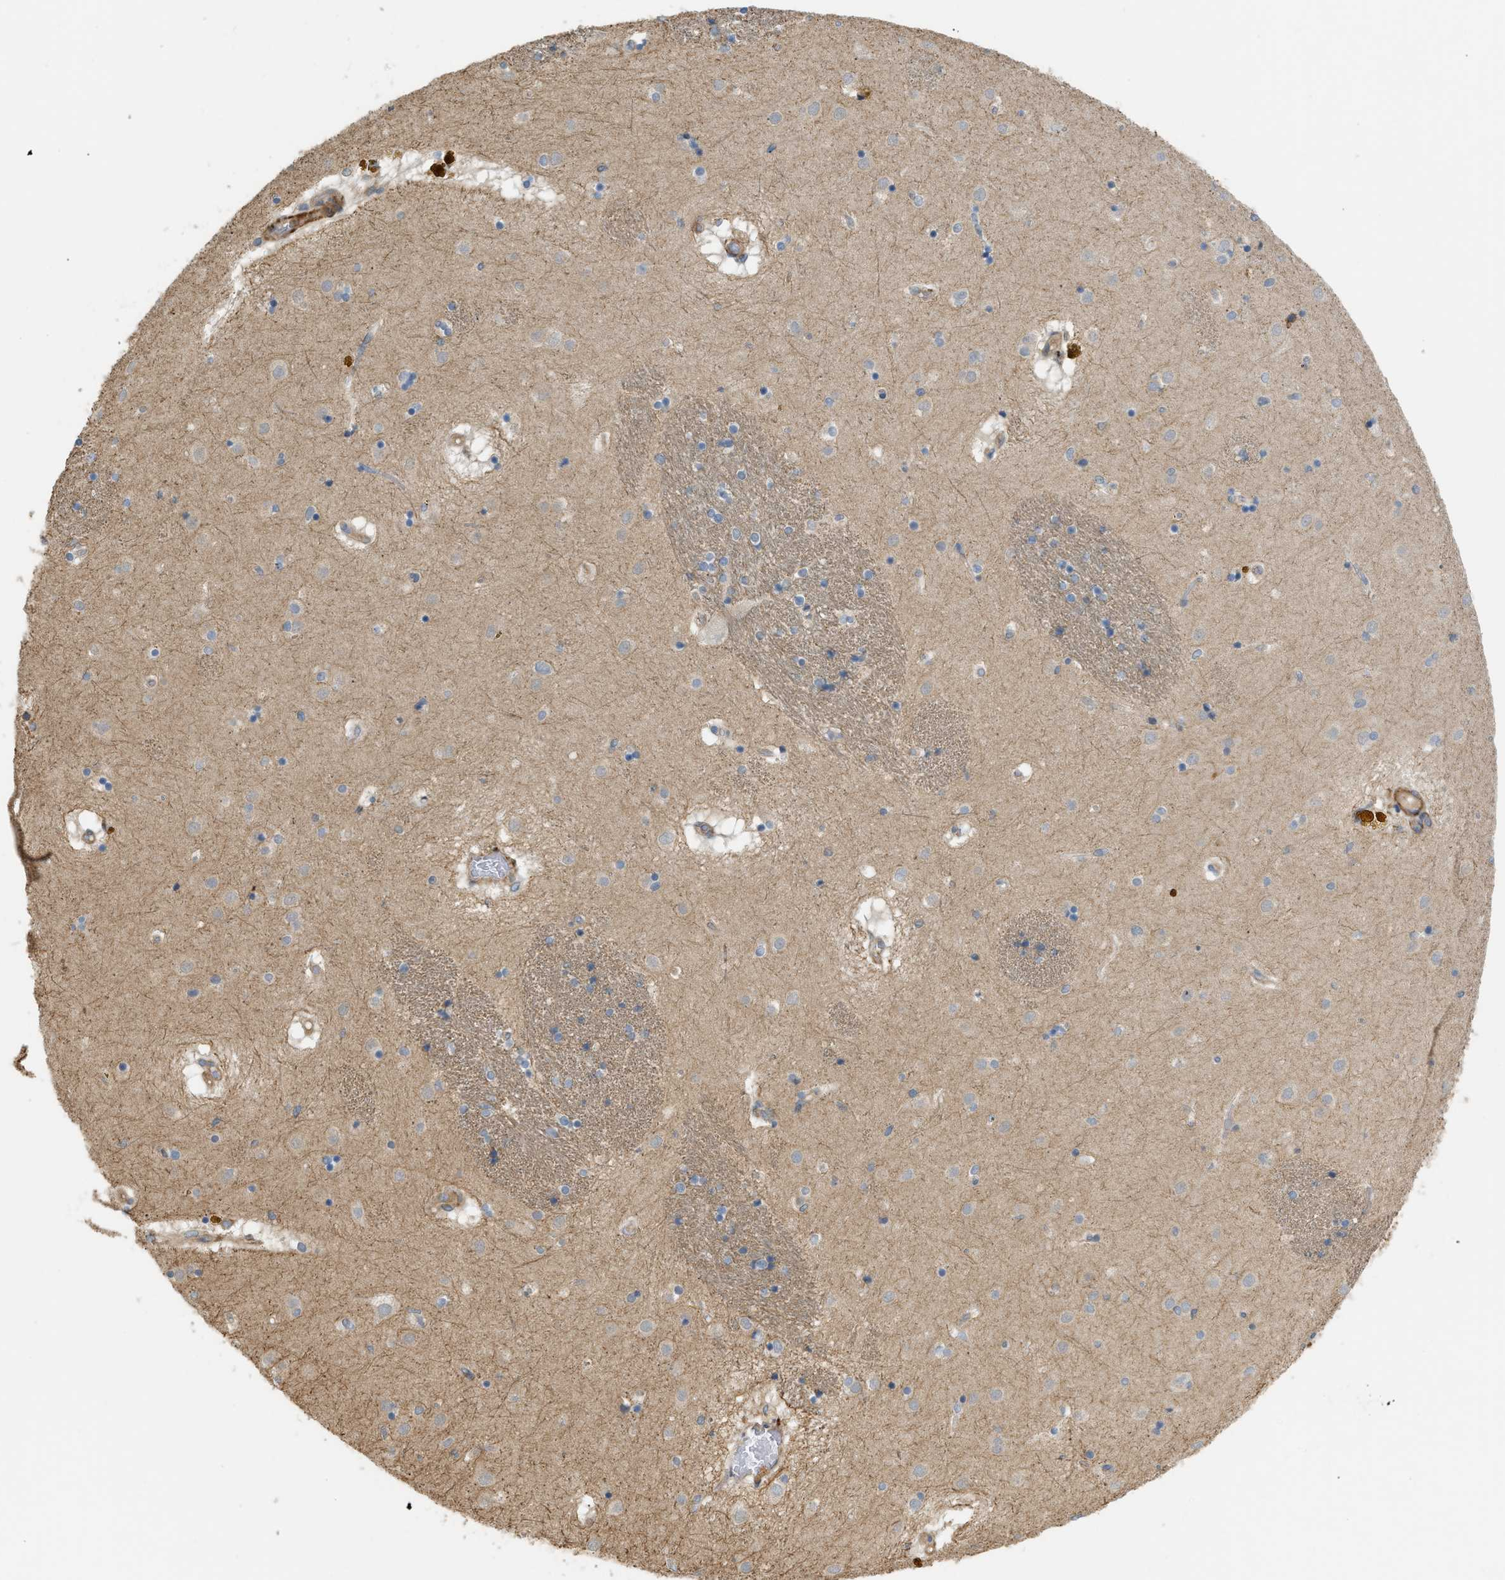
{"staining": {"intensity": "negative", "quantity": "none", "location": "none"}, "tissue": "caudate", "cell_type": "Glial cells", "image_type": "normal", "snomed": [{"axis": "morphology", "description": "Normal tissue, NOS"}, {"axis": "topography", "description": "Lateral ventricle wall"}], "caption": "Immunohistochemistry micrograph of benign caudate stained for a protein (brown), which shows no positivity in glial cells.", "gene": "BTN3A2", "patient": {"sex": "male", "age": 70}}